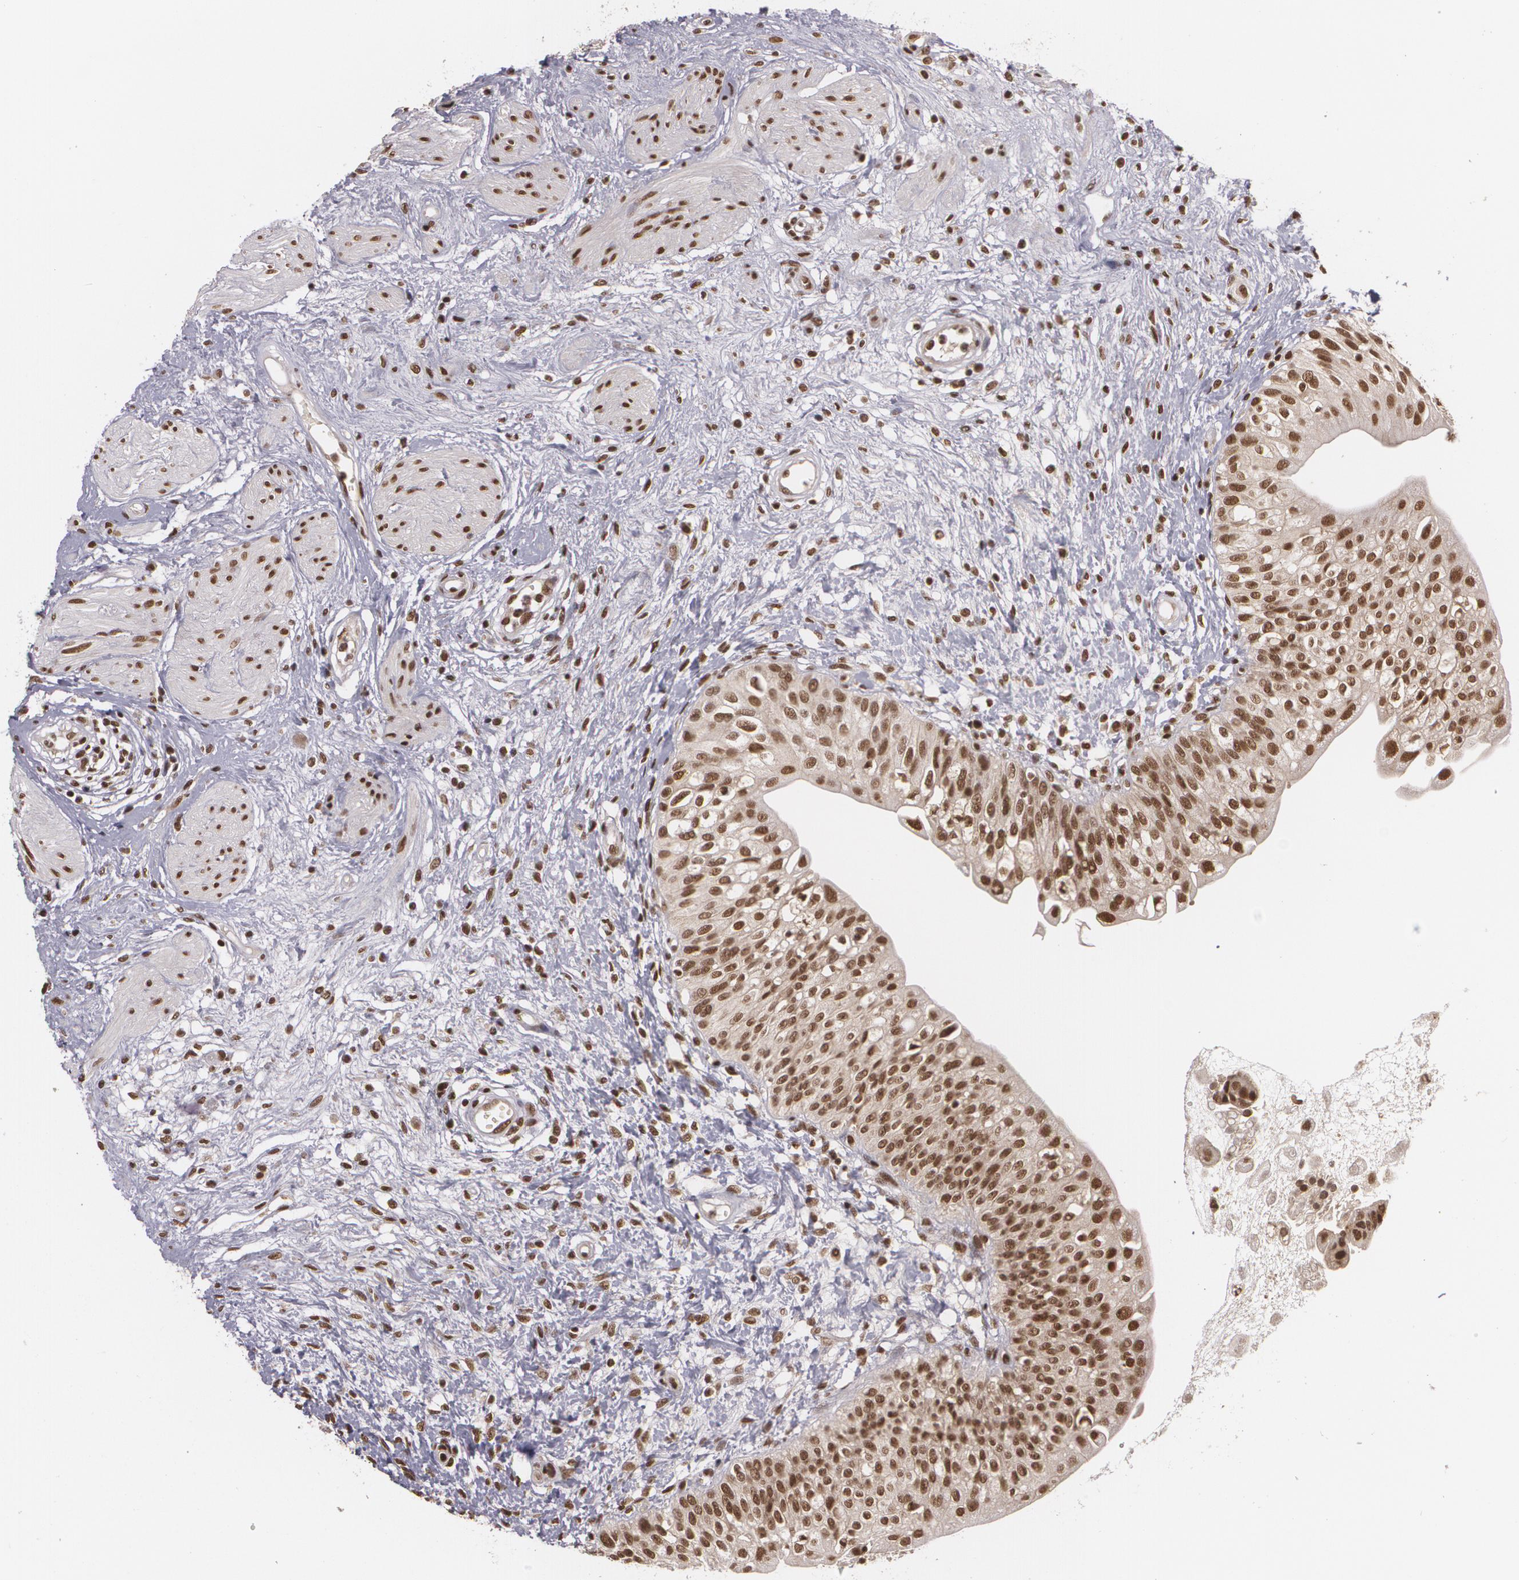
{"staining": {"intensity": "strong", "quantity": ">75%", "location": "nuclear"}, "tissue": "urinary bladder", "cell_type": "Urothelial cells", "image_type": "normal", "snomed": [{"axis": "morphology", "description": "Normal tissue, NOS"}, {"axis": "topography", "description": "Urinary bladder"}], "caption": "A histopathology image of human urinary bladder stained for a protein displays strong nuclear brown staining in urothelial cells. (DAB (3,3'-diaminobenzidine) = brown stain, brightfield microscopy at high magnification).", "gene": "RXRB", "patient": {"sex": "female", "age": 55}}